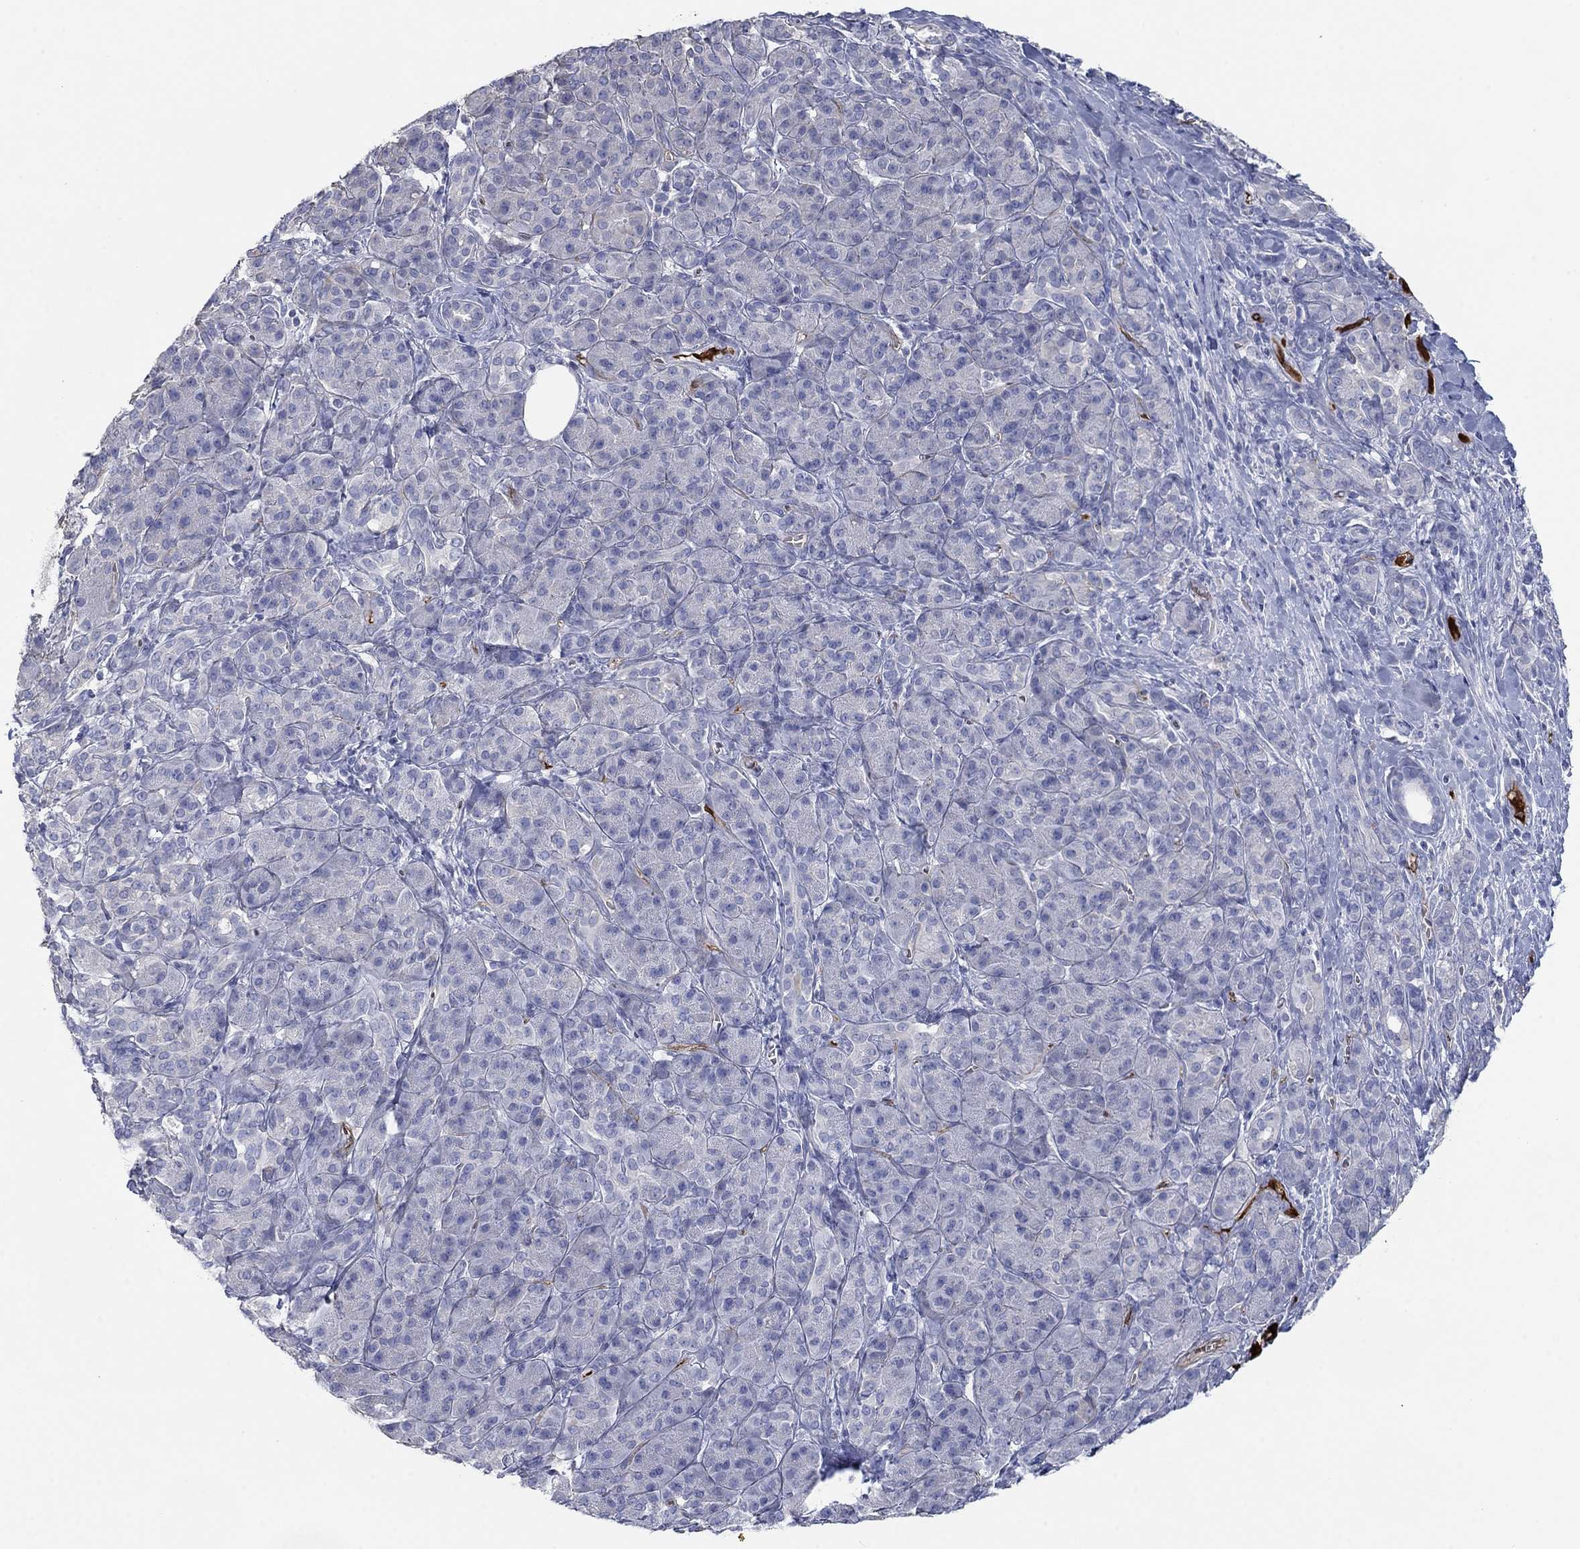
{"staining": {"intensity": "negative", "quantity": "none", "location": "none"}, "tissue": "pancreatic cancer", "cell_type": "Tumor cells", "image_type": "cancer", "snomed": [{"axis": "morphology", "description": "Adenocarcinoma, NOS"}, {"axis": "topography", "description": "Pancreas"}], "caption": "Immunohistochemical staining of pancreatic adenocarcinoma reveals no significant expression in tumor cells. (Brightfield microscopy of DAB immunohistochemistry at high magnification).", "gene": "APOC3", "patient": {"sex": "male", "age": 61}}